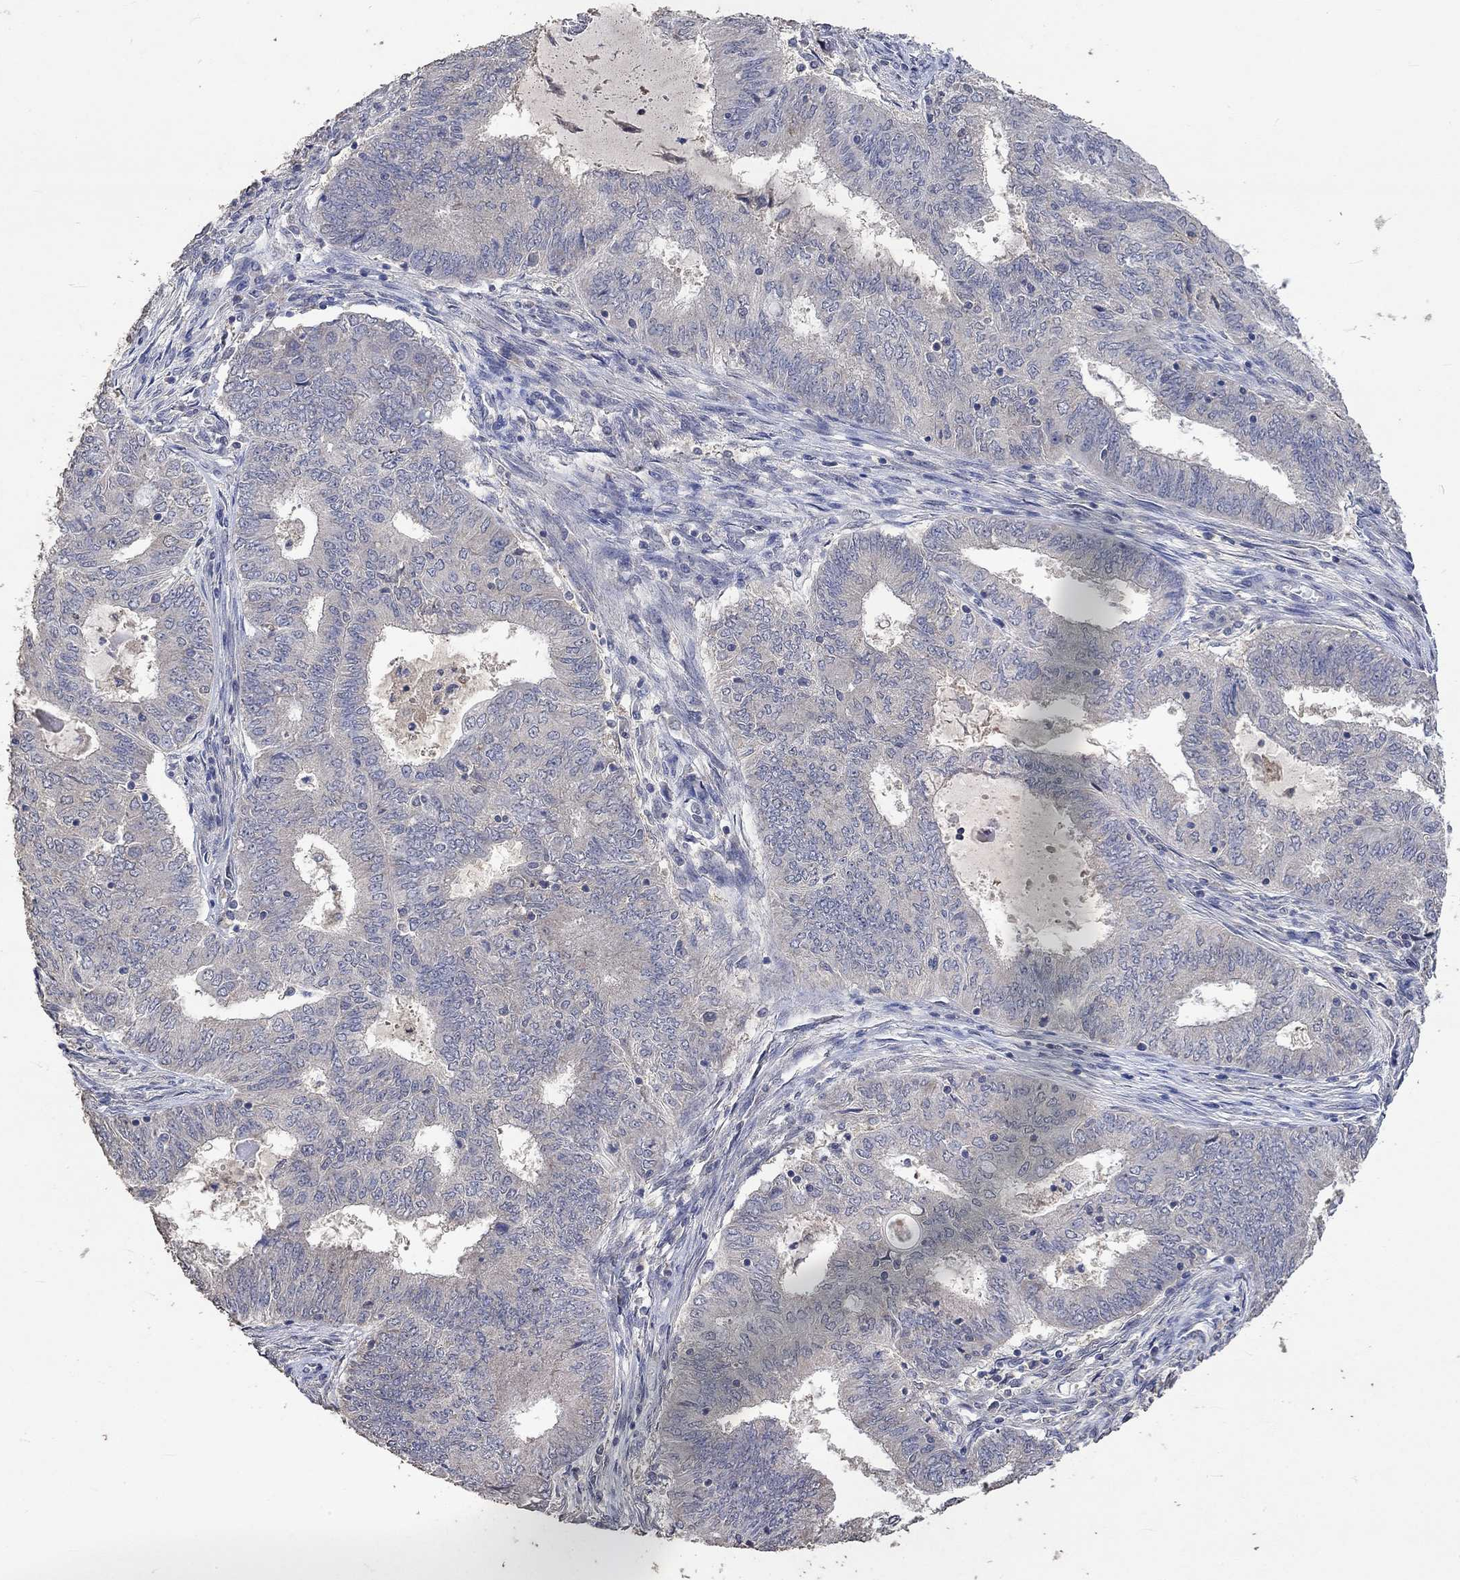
{"staining": {"intensity": "negative", "quantity": "none", "location": "none"}, "tissue": "endometrial cancer", "cell_type": "Tumor cells", "image_type": "cancer", "snomed": [{"axis": "morphology", "description": "Adenocarcinoma, NOS"}, {"axis": "topography", "description": "Endometrium"}], "caption": "This histopathology image is of endometrial adenocarcinoma stained with immunohistochemistry to label a protein in brown with the nuclei are counter-stained blue. There is no positivity in tumor cells.", "gene": "PTPN20", "patient": {"sex": "female", "age": 62}}